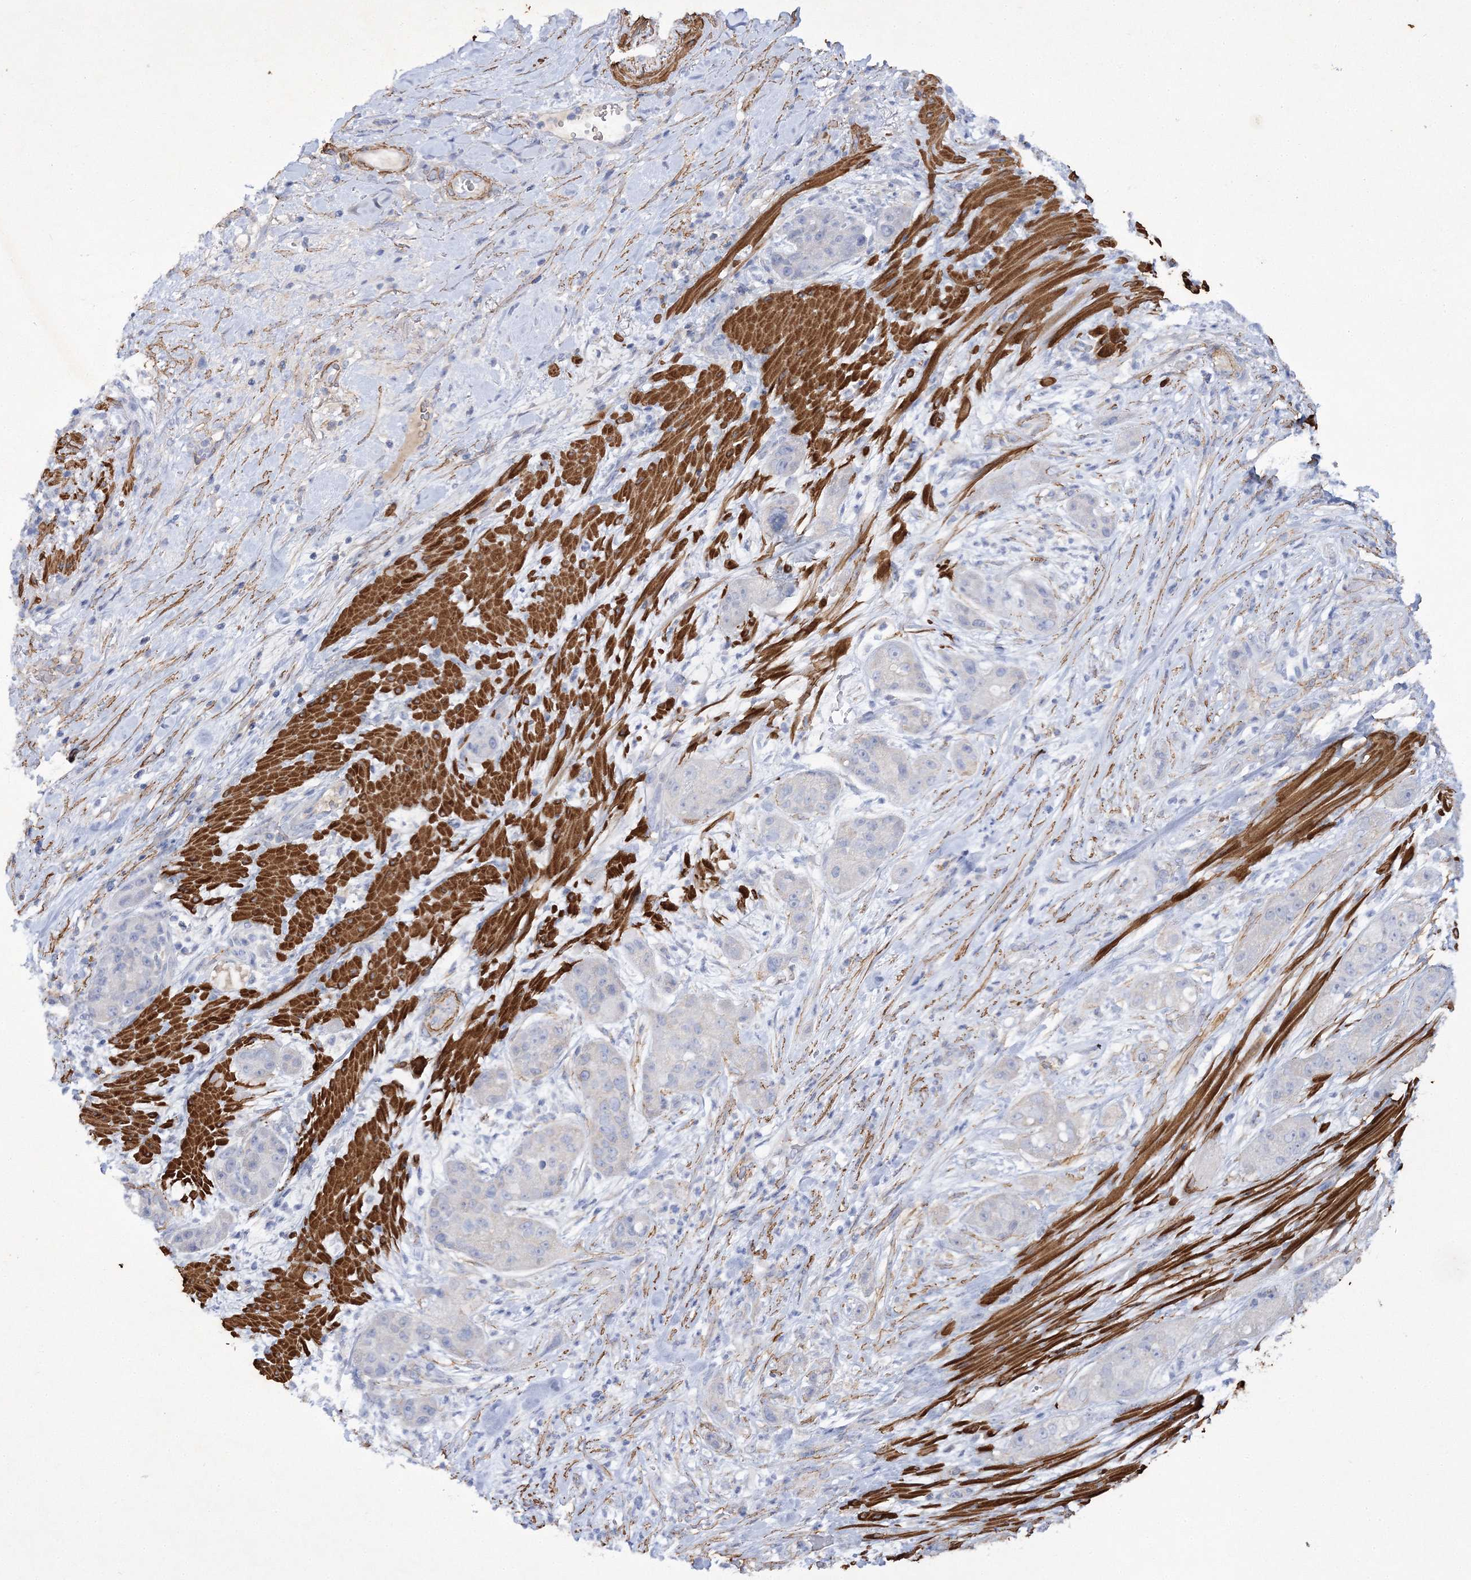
{"staining": {"intensity": "negative", "quantity": "none", "location": "none"}, "tissue": "pancreatic cancer", "cell_type": "Tumor cells", "image_type": "cancer", "snomed": [{"axis": "morphology", "description": "Adenocarcinoma, NOS"}, {"axis": "topography", "description": "Pancreas"}], "caption": "High power microscopy histopathology image of an immunohistochemistry histopathology image of pancreatic cancer (adenocarcinoma), revealing no significant expression in tumor cells.", "gene": "RTN2", "patient": {"sex": "female", "age": 78}}